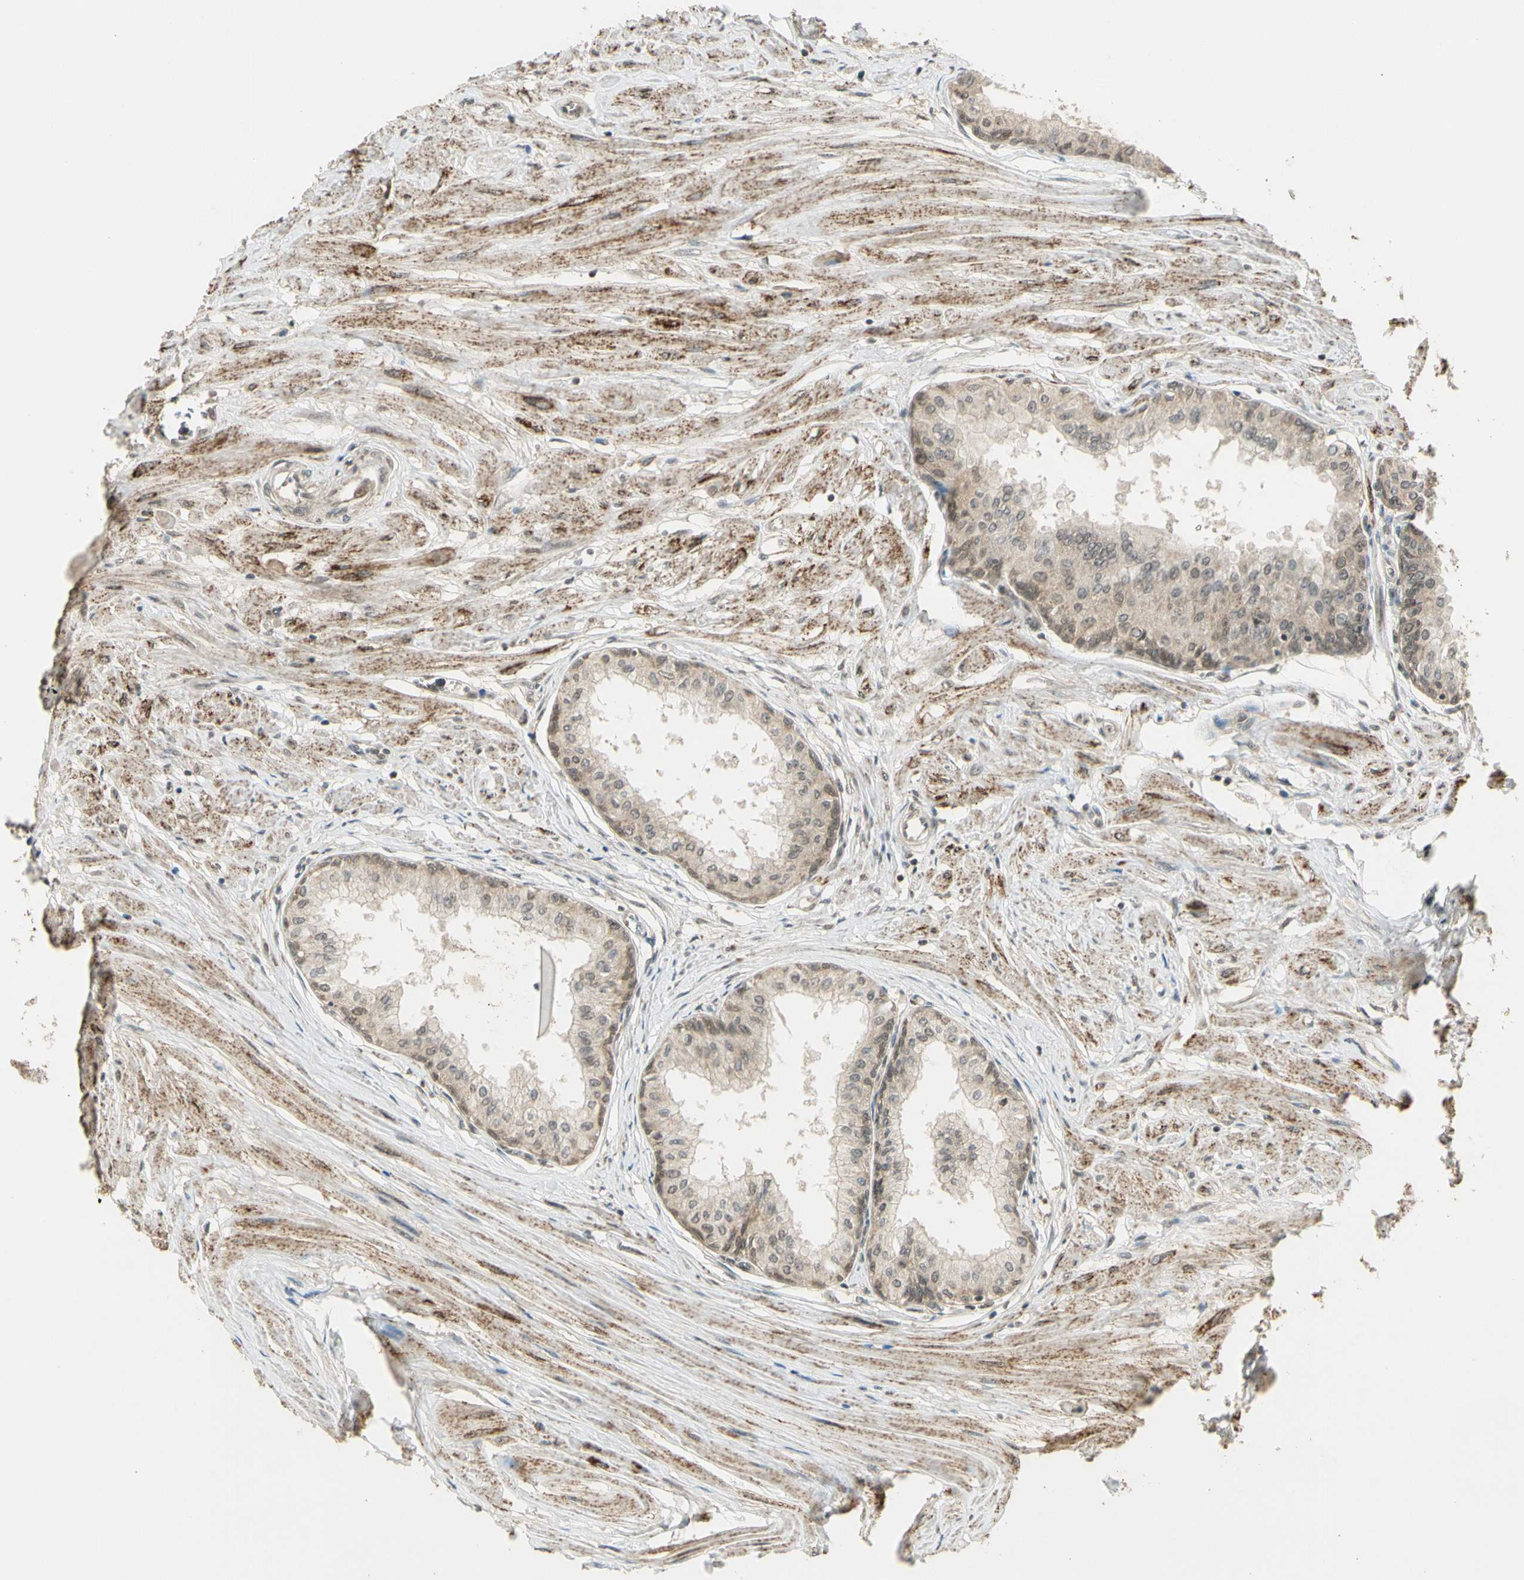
{"staining": {"intensity": "moderate", "quantity": ">75%", "location": "cytoplasmic/membranous,nuclear"}, "tissue": "prostate", "cell_type": "Glandular cells", "image_type": "normal", "snomed": [{"axis": "morphology", "description": "Normal tissue, NOS"}, {"axis": "topography", "description": "Prostate"}, {"axis": "topography", "description": "Seminal veicle"}], "caption": "Moderate cytoplasmic/membranous,nuclear staining is identified in about >75% of glandular cells in normal prostate.", "gene": "ZNF135", "patient": {"sex": "male", "age": 60}}